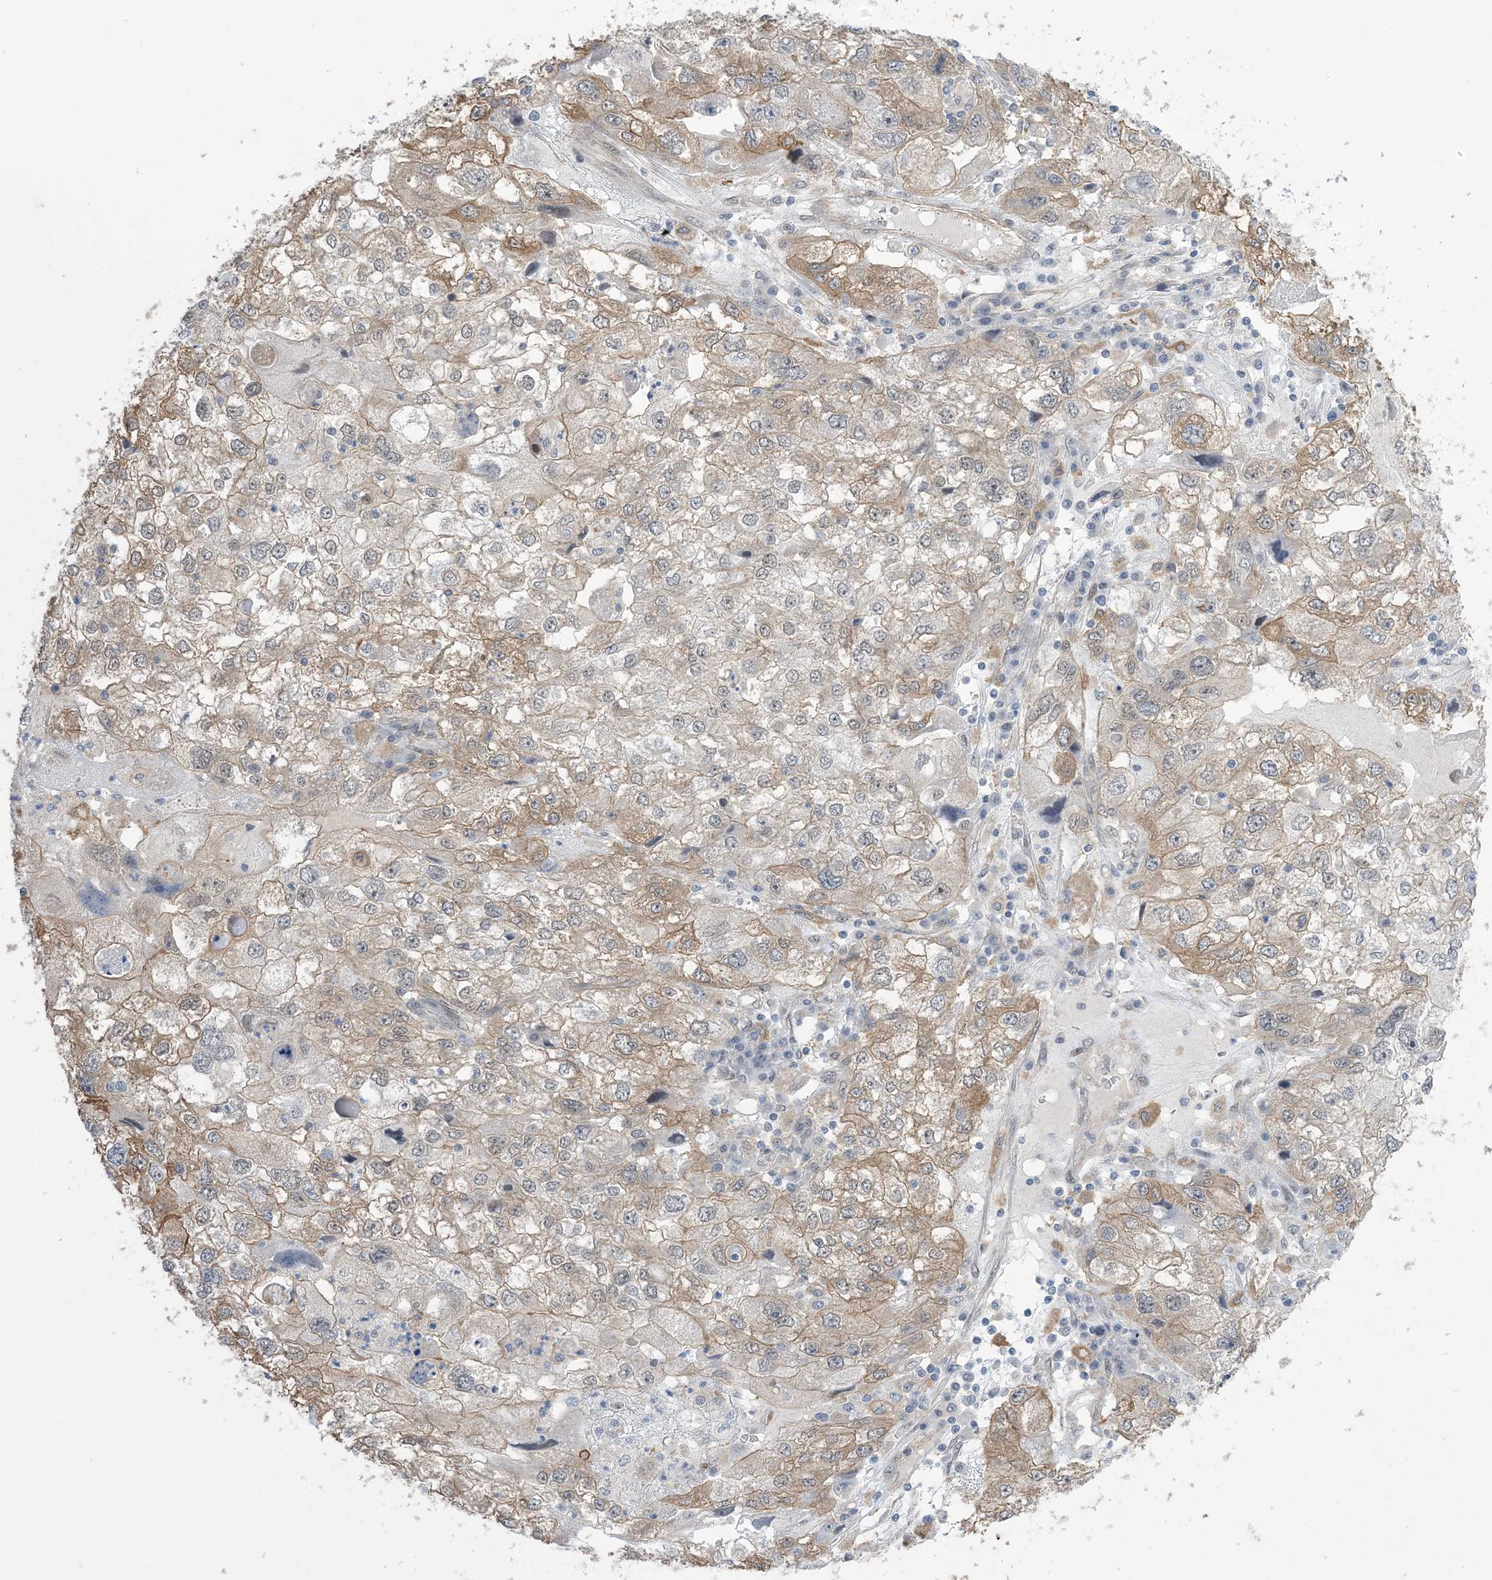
{"staining": {"intensity": "weak", "quantity": "25%-75%", "location": "cytoplasmic/membranous"}, "tissue": "endometrial cancer", "cell_type": "Tumor cells", "image_type": "cancer", "snomed": [{"axis": "morphology", "description": "Adenocarcinoma, NOS"}, {"axis": "topography", "description": "Endometrium"}], "caption": "Endometrial adenocarcinoma stained for a protein shows weak cytoplasmic/membranous positivity in tumor cells. (Brightfield microscopy of DAB IHC at high magnification).", "gene": "ZNF8", "patient": {"sex": "female", "age": 49}}